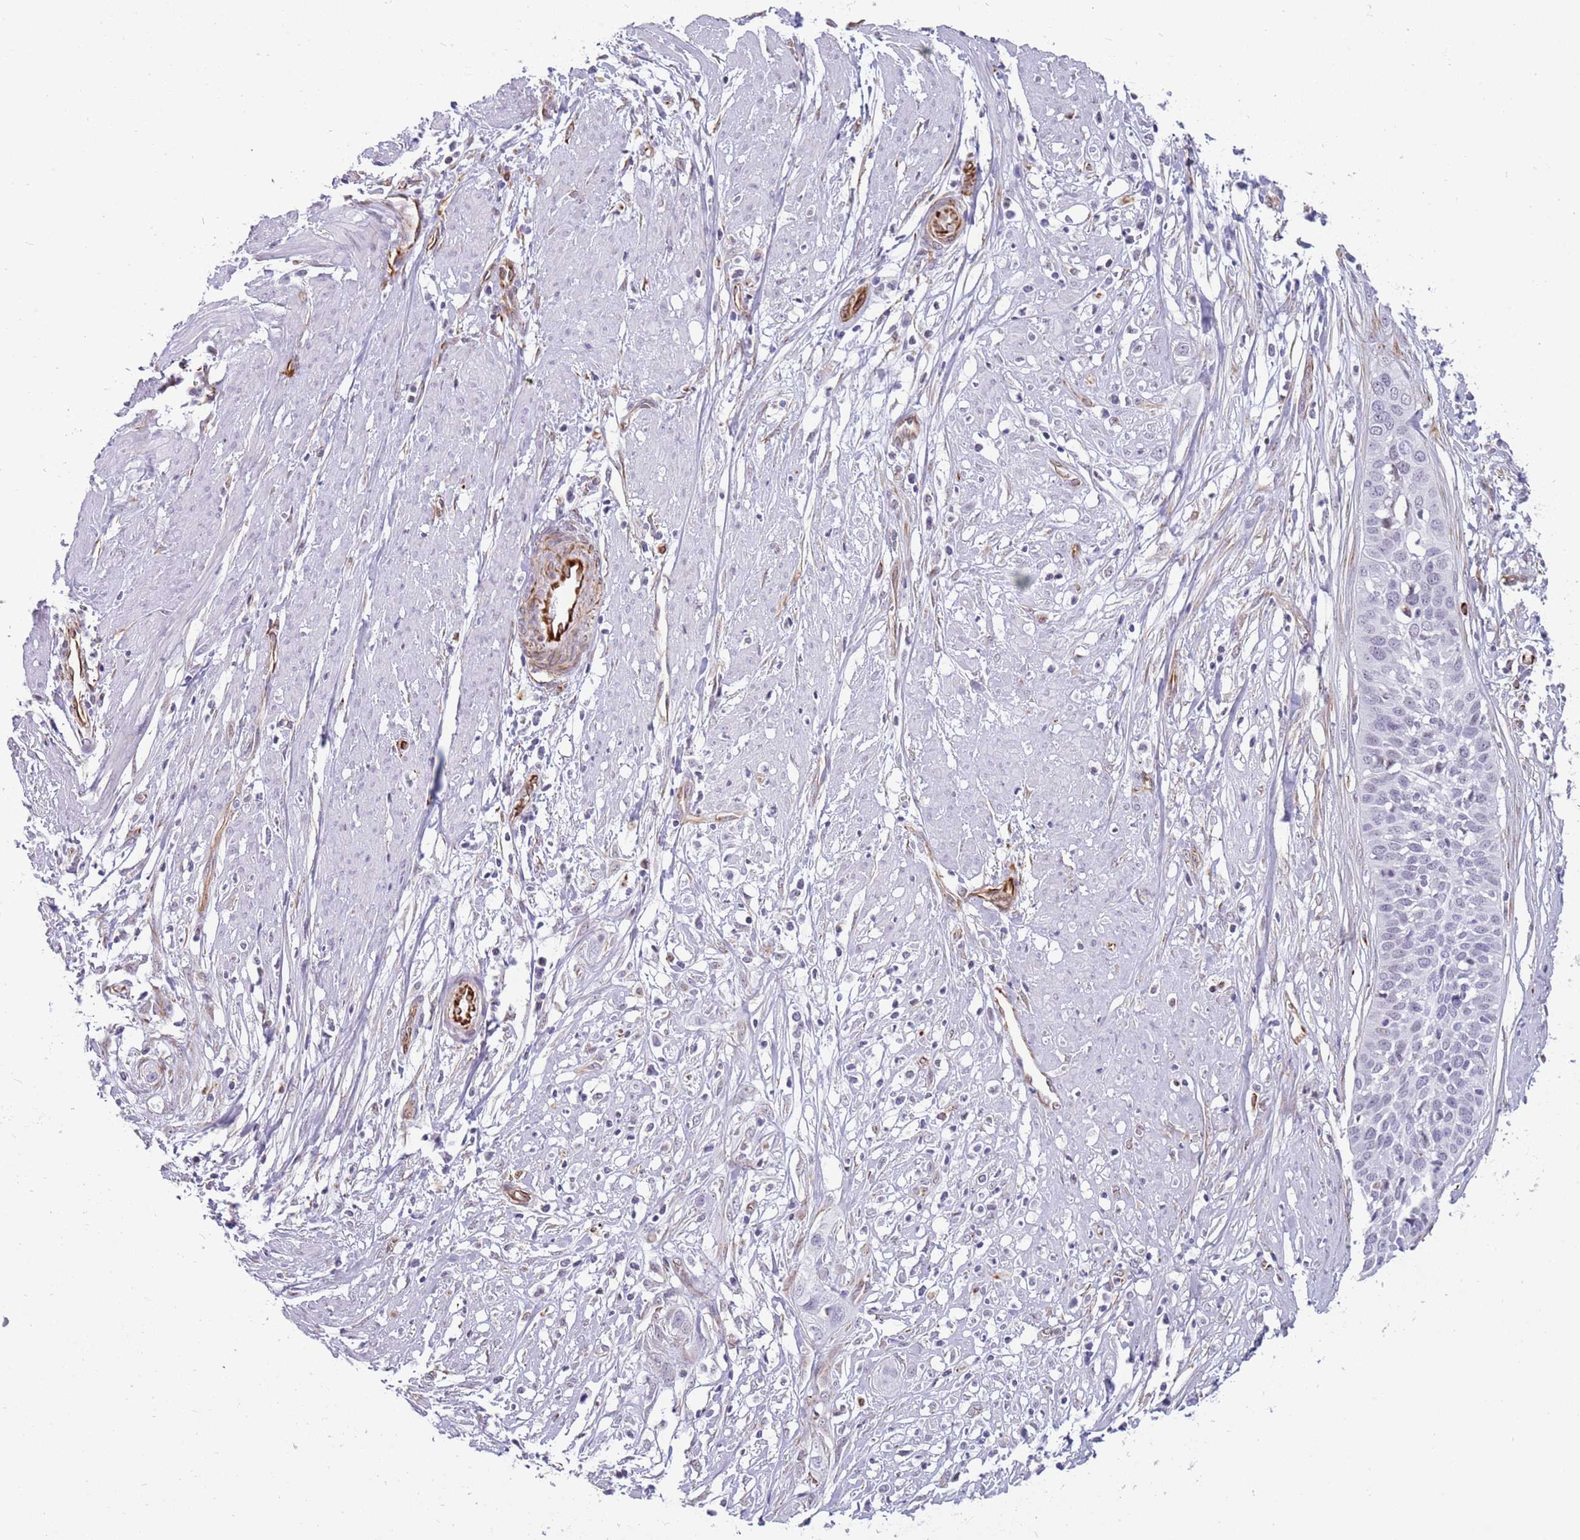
{"staining": {"intensity": "negative", "quantity": "none", "location": "none"}, "tissue": "cervical cancer", "cell_type": "Tumor cells", "image_type": "cancer", "snomed": [{"axis": "morphology", "description": "Squamous cell carcinoma, NOS"}, {"axis": "topography", "description": "Cervix"}], "caption": "There is no significant staining in tumor cells of cervical cancer.", "gene": "NBPF3", "patient": {"sex": "female", "age": 34}}